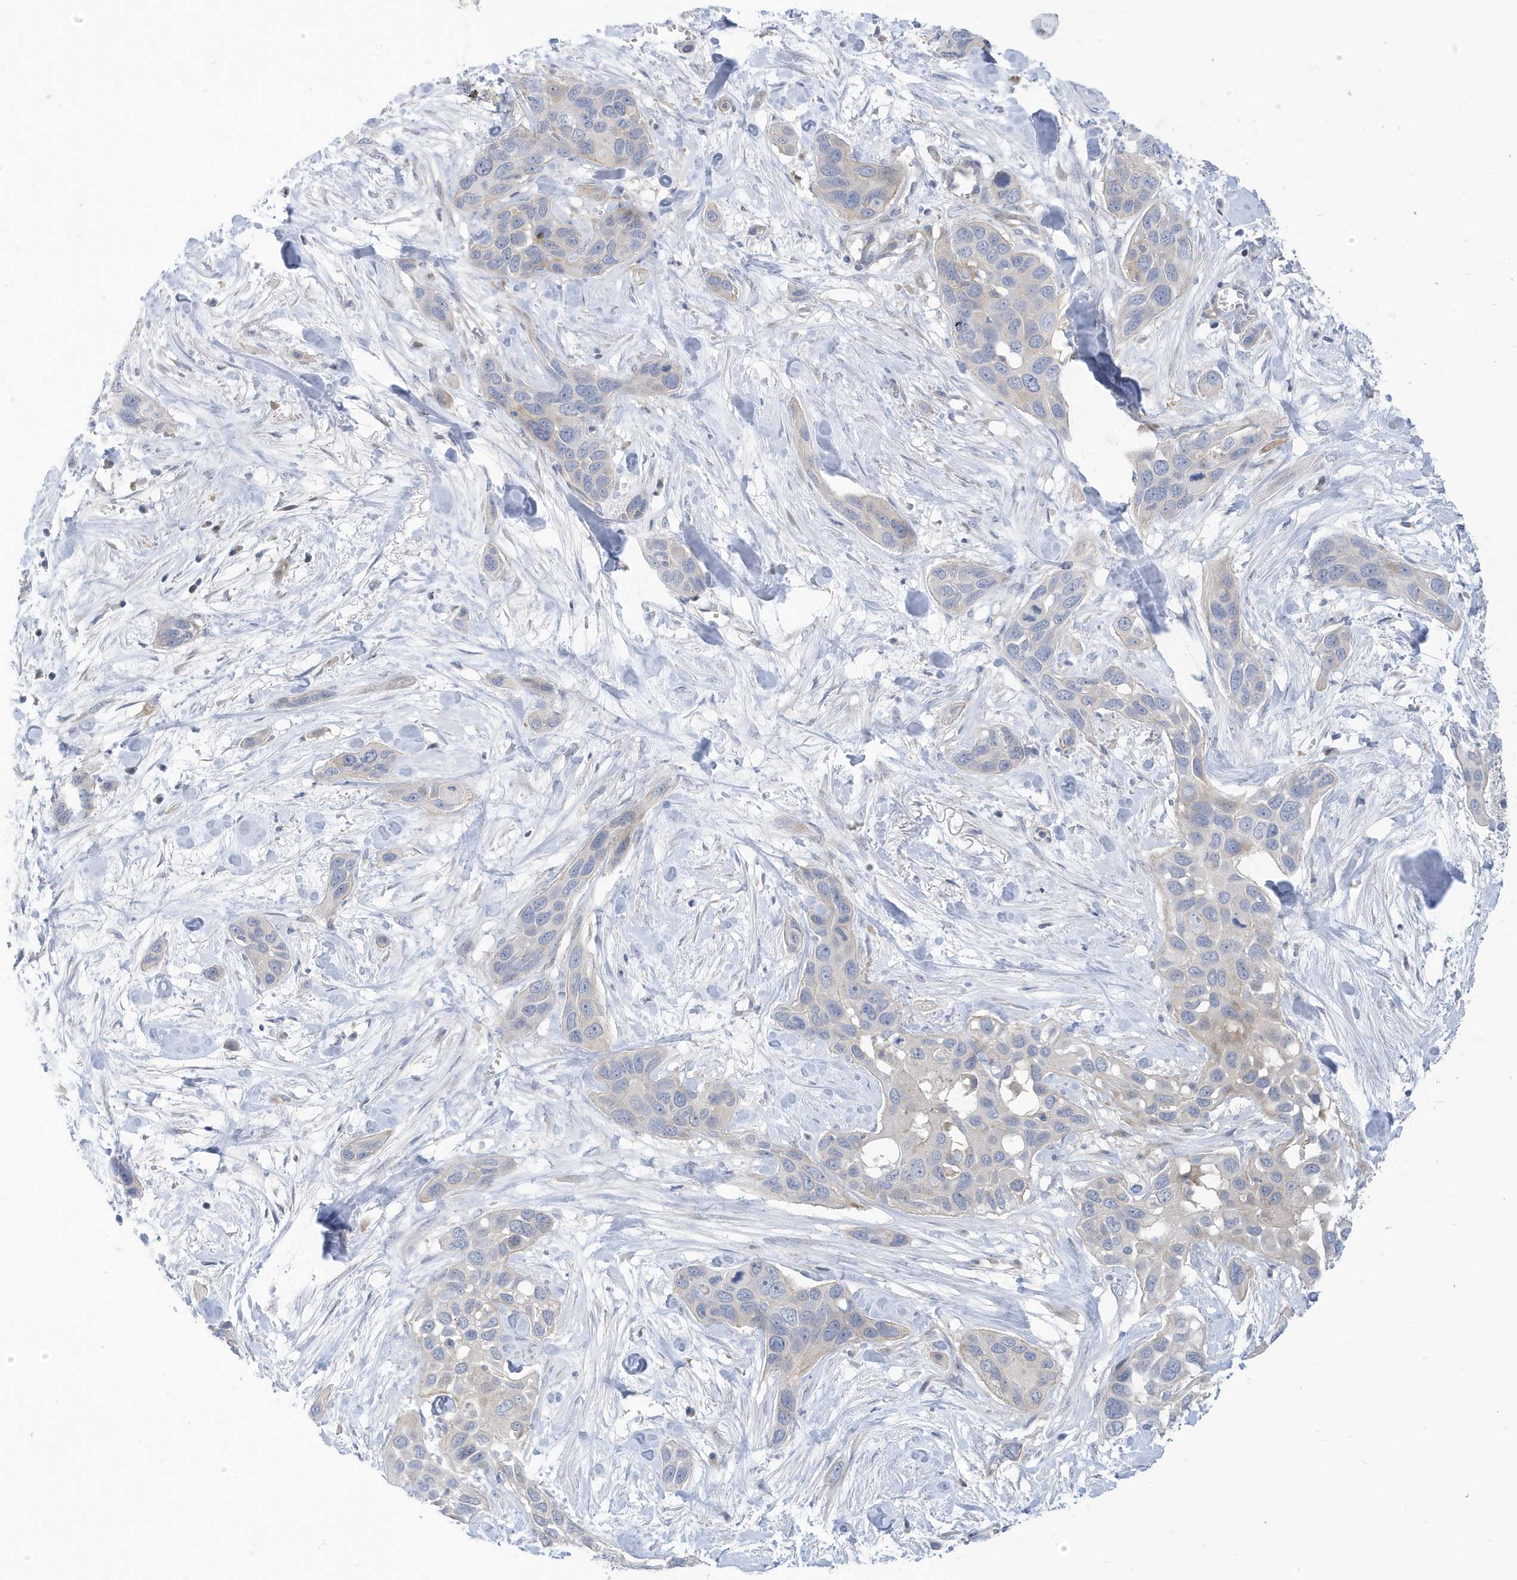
{"staining": {"intensity": "negative", "quantity": "none", "location": "none"}, "tissue": "pancreatic cancer", "cell_type": "Tumor cells", "image_type": "cancer", "snomed": [{"axis": "morphology", "description": "Adenocarcinoma, NOS"}, {"axis": "topography", "description": "Pancreas"}], "caption": "Tumor cells are negative for protein expression in human pancreatic cancer (adenocarcinoma).", "gene": "ATP13A5", "patient": {"sex": "female", "age": 60}}